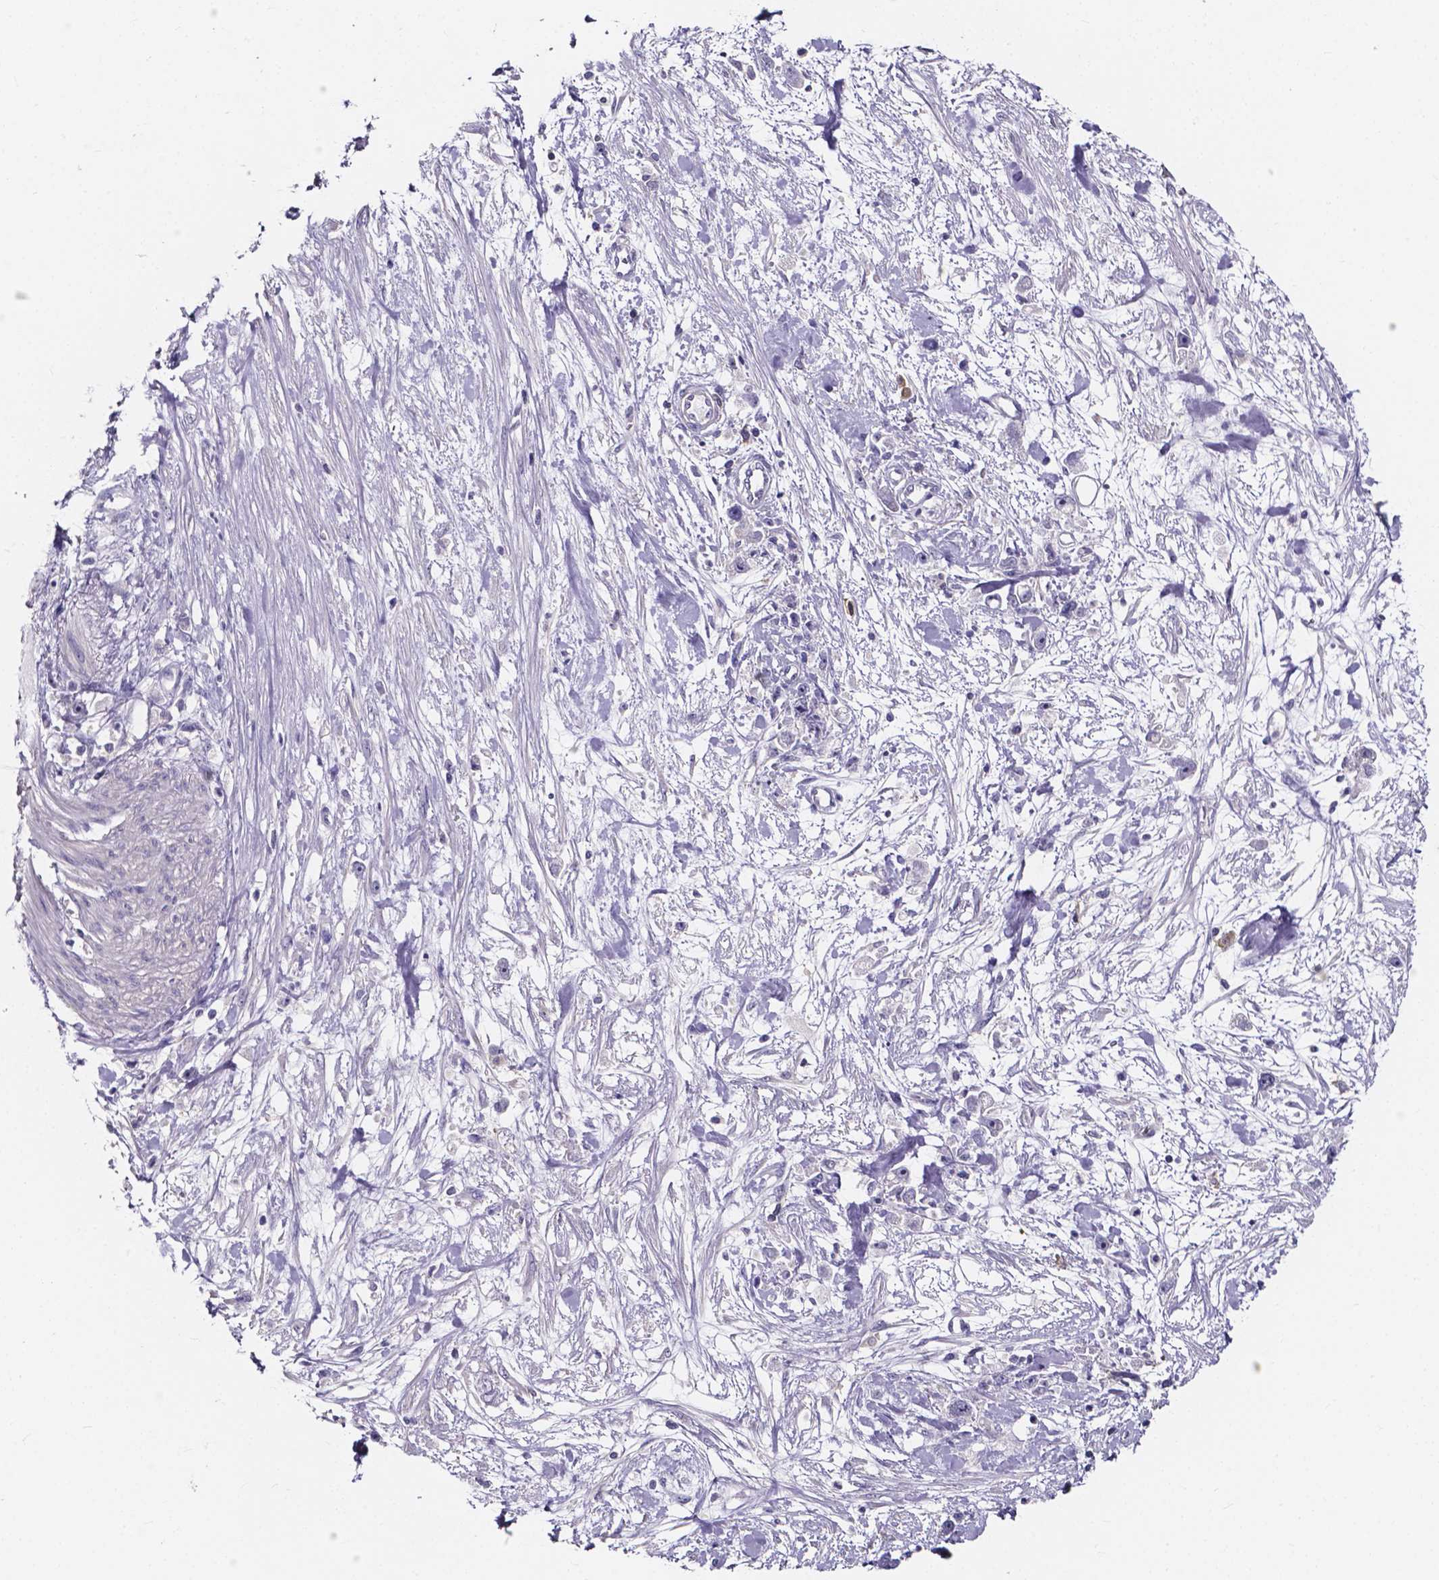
{"staining": {"intensity": "negative", "quantity": "none", "location": "none"}, "tissue": "stomach cancer", "cell_type": "Tumor cells", "image_type": "cancer", "snomed": [{"axis": "morphology", "description": "Adenocarcinoma, NOS"}, {"axis": "topography", "description": "Stomach"}], "caption": "Tumor cells are negative for brown protein staining in stomach cancer (adenocarcinoma).", "gene": "SPOCD1", "patient": {"sex": "female", "age": 59}}